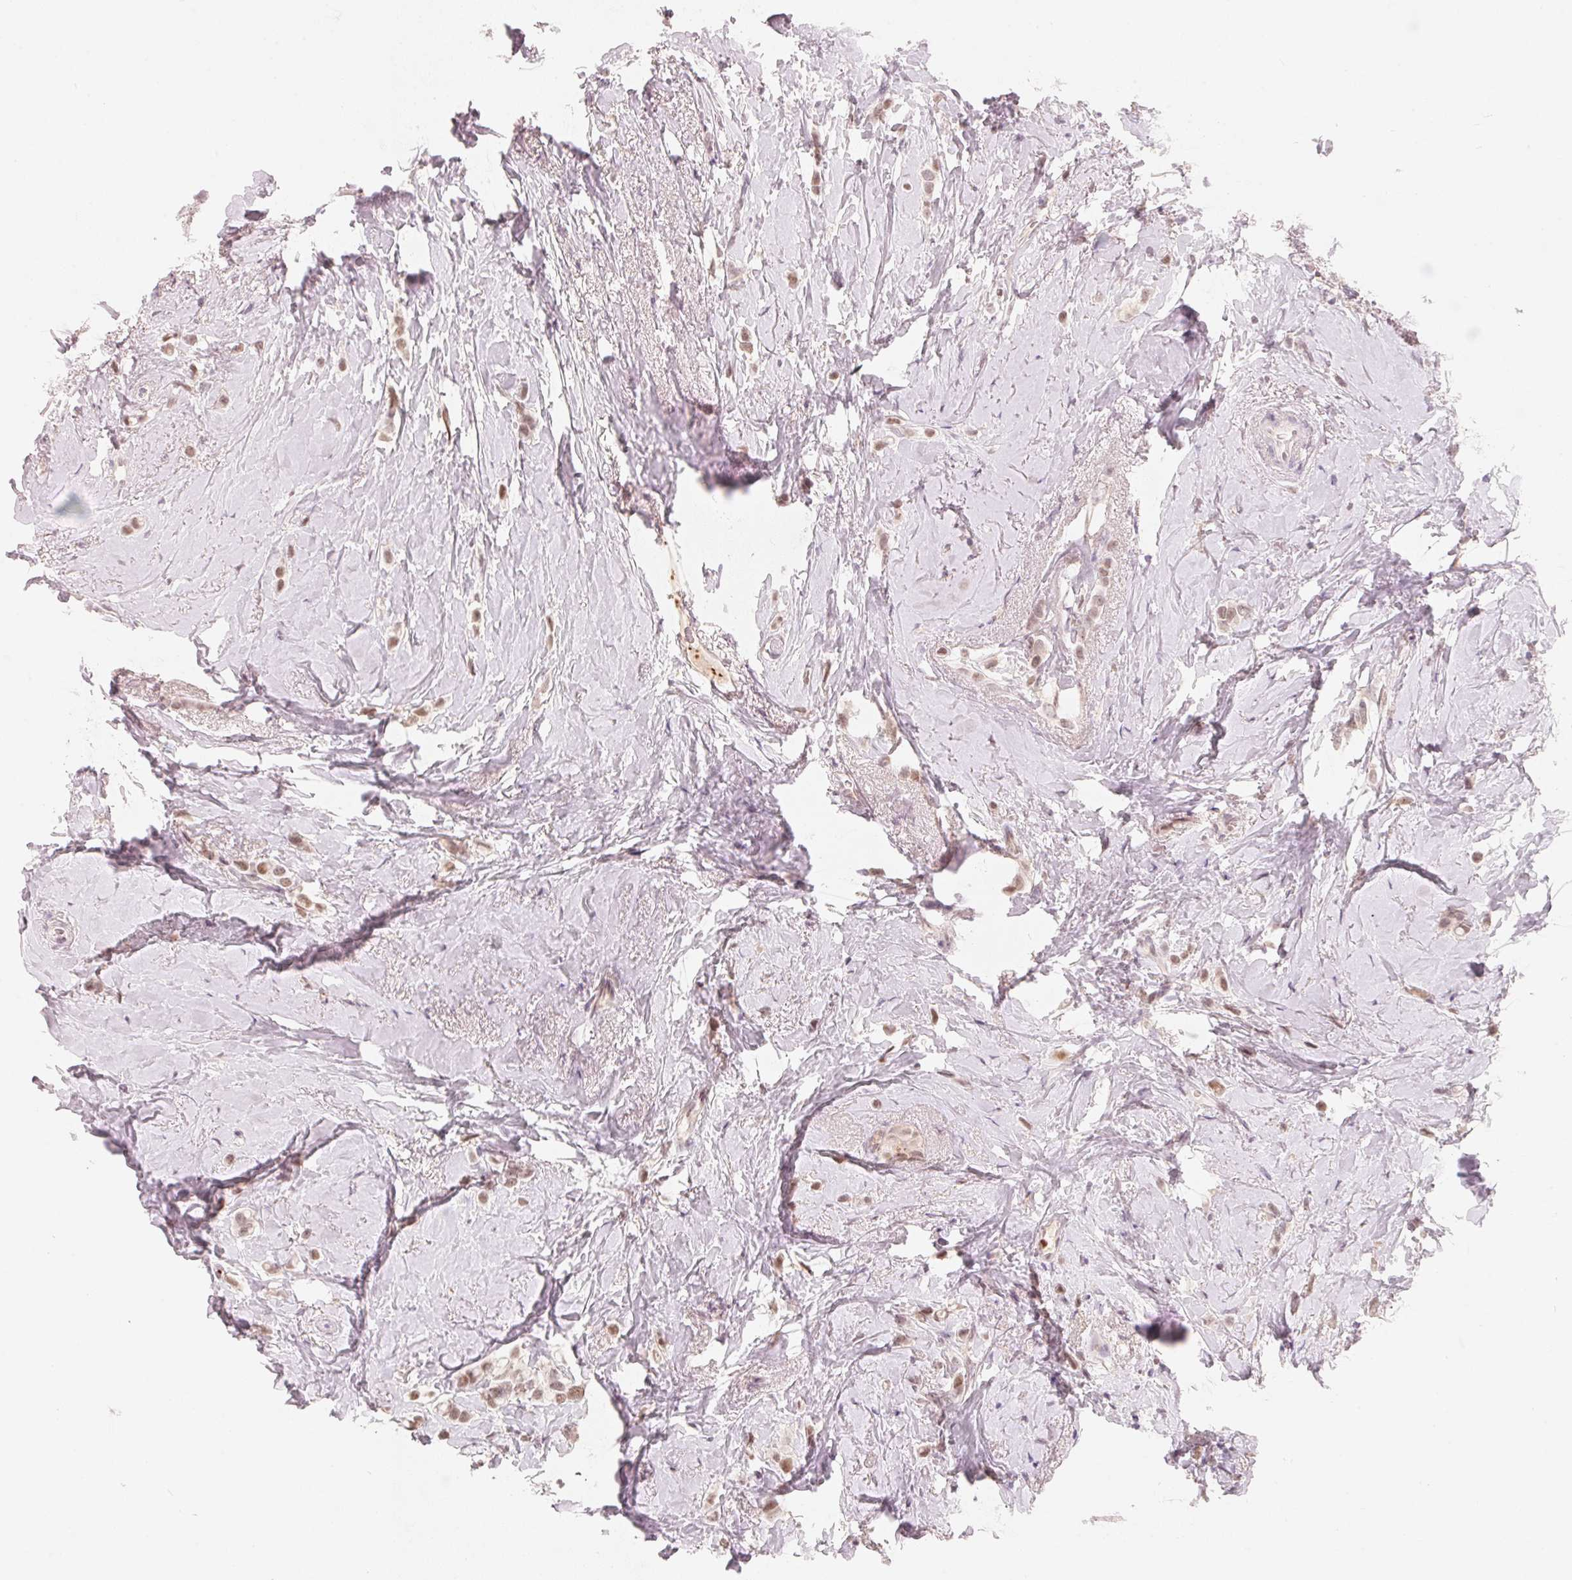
{"staining": {"intensity": "weak", "quantity": ">75%", "location": "nuclear"}, "tissue": "breast cancer", "cell_type": "Tumor cells", "image_type": "cancer", "snomed": [{"axis": "morphology", "description": "Lobular carcinoma"}, {"axis": "topography", "description": "Breast"}], "caption": "Breast cancer was stained to show a protein in brown. There is low levels of weak nuclear positivity in about >75% of tumor cells.", "gene": "ARHGAP22", "patient": {"sex": "female", "age": 66}}